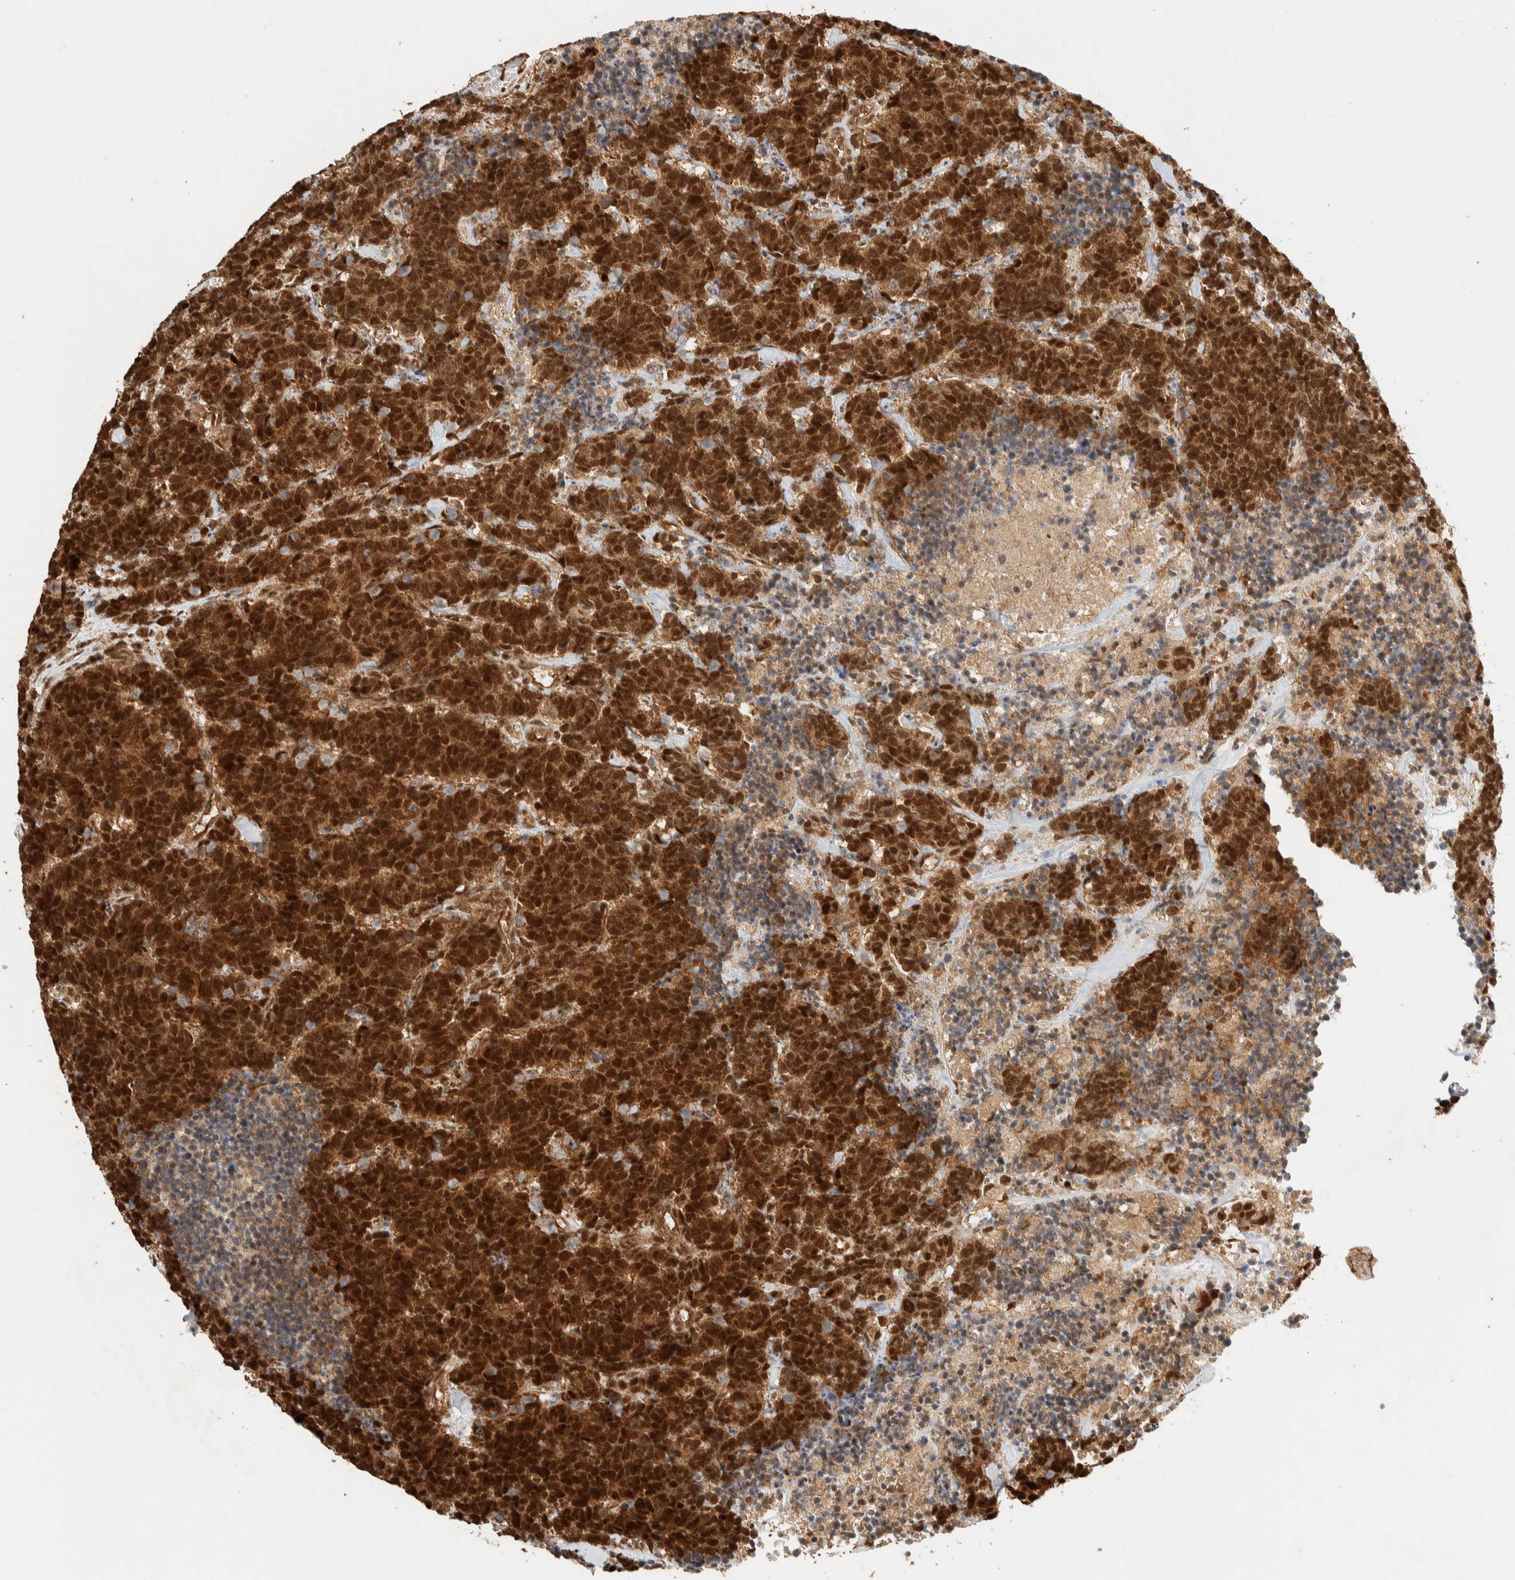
{"staining": {"intensity": "strong", "quantity": ">75%", "location": "cytoplasmic/membranous,nuclear"}, "tissue": "carcinoid", "cell_type": "Tumor cells", "image_type": "cancer", "snomed": [{"axis": "morphology", "description": "Carcinoma, NOS"}, {"axis": "morphology", "description": "Carcinoid, malignant, NOS"}, {"axis": "topography", "description": "Urinary bladder"}], "caption": "Tumor cells display strong cytoplasmic/membranous and nuclear expression in approximately >75% of cells in carcinoma.", "gene": "ZBTB2", "patient": {"sex": "male", "age": 57}}